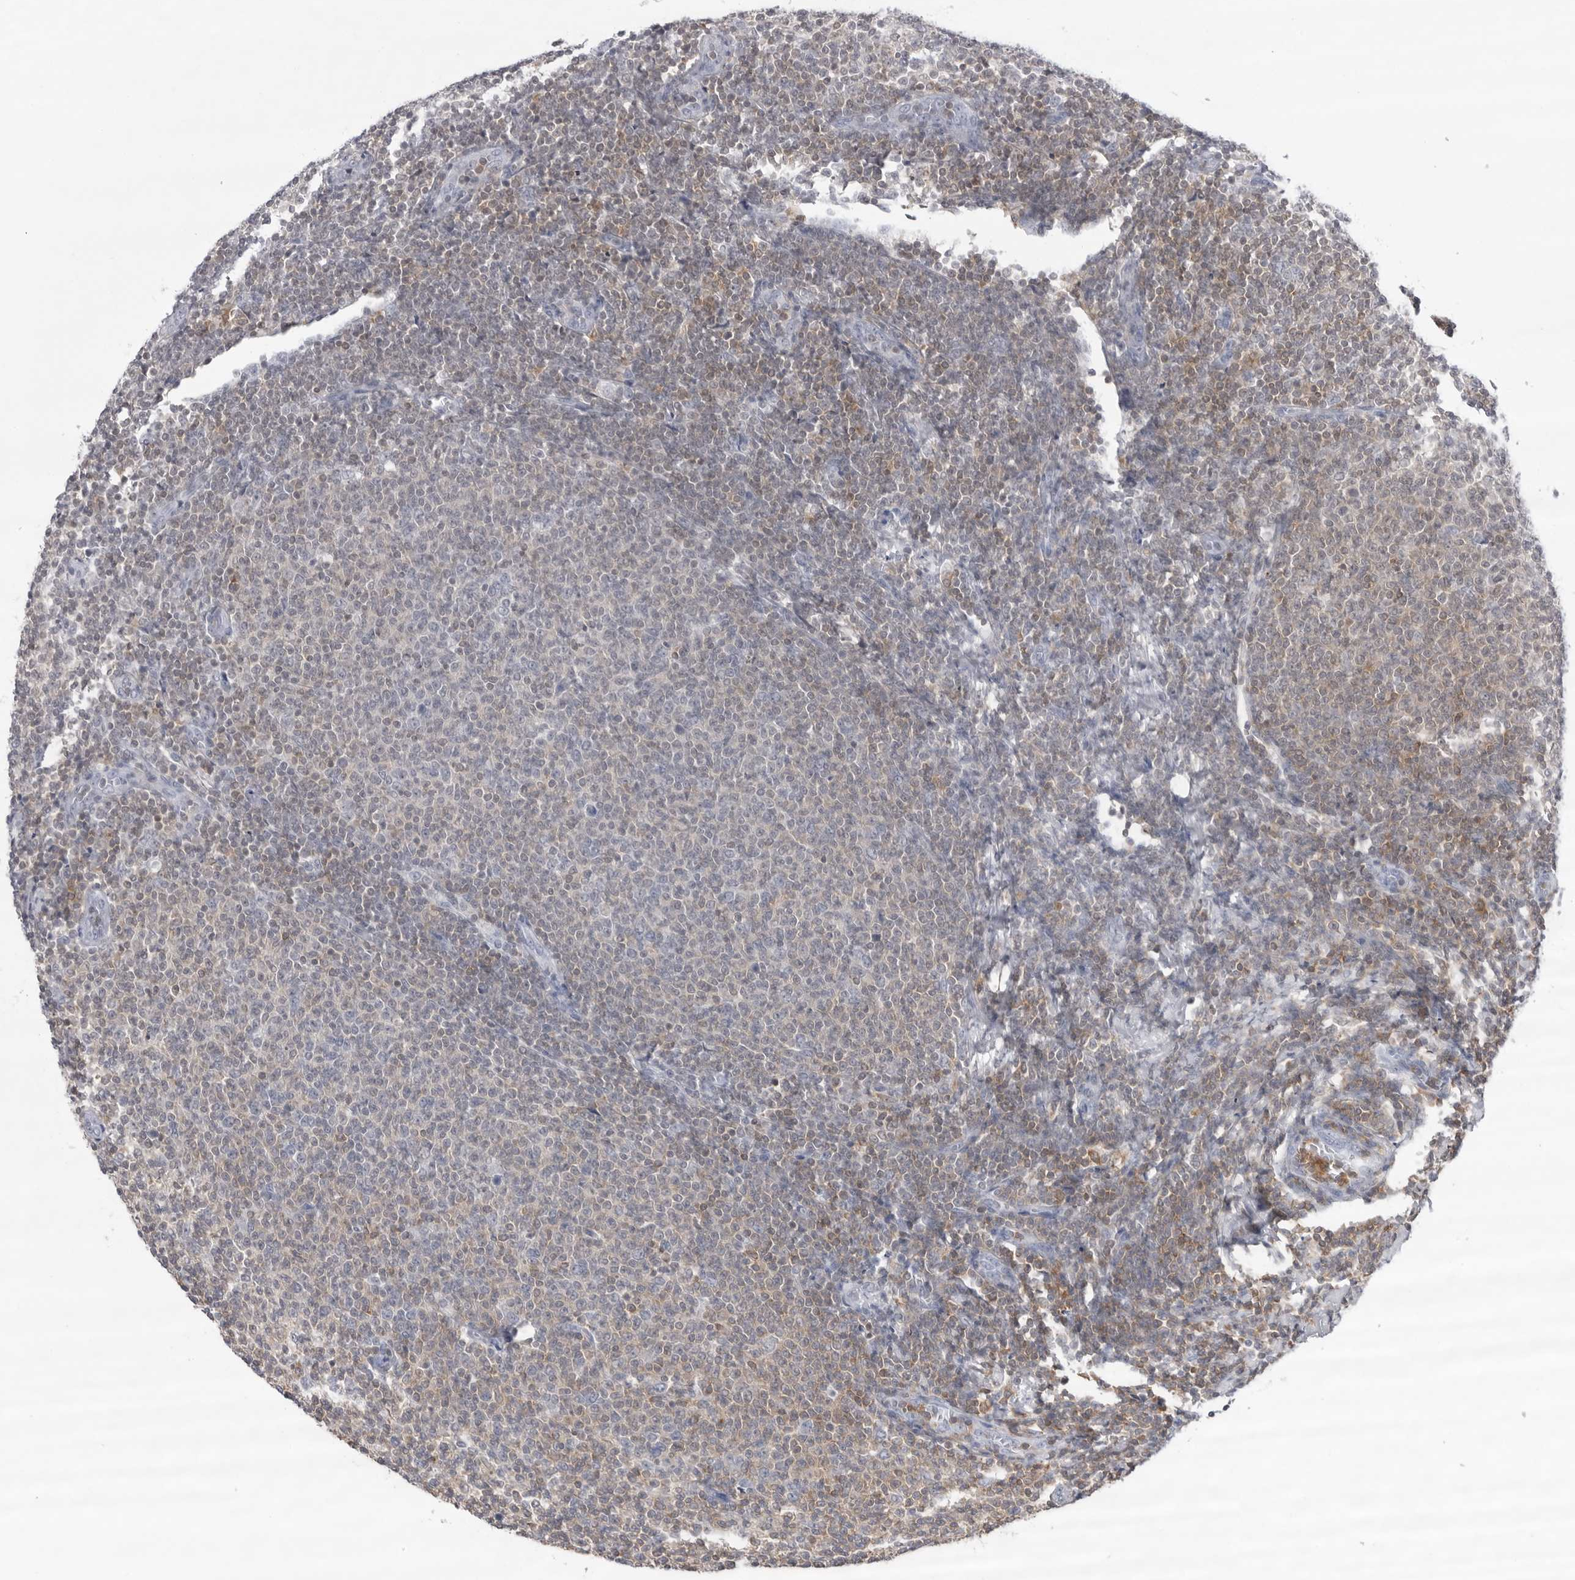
{"staining": {"intensity": "weak", "quantity": "<25%", "location": "cytoplasmic/membranous,nuclear"}, "tissue": "lymphoma", "cell_type": "Tumor cells", "image_type": "cancer", "snomed": [{"axis": "morphology", "description": "Malignant lymphoma, non-Hodgkin's type, Low grade"}, {"axis": "topography", "description": "Lymph node"}], "caption": "High power microscopy histopathology image of an immunohistochemistry (IHC) image of lymphoma, revealing no significant positivity in tumor cells.", "gene": "FMNL1", "patient": {"sex": "male", "age": 66}}